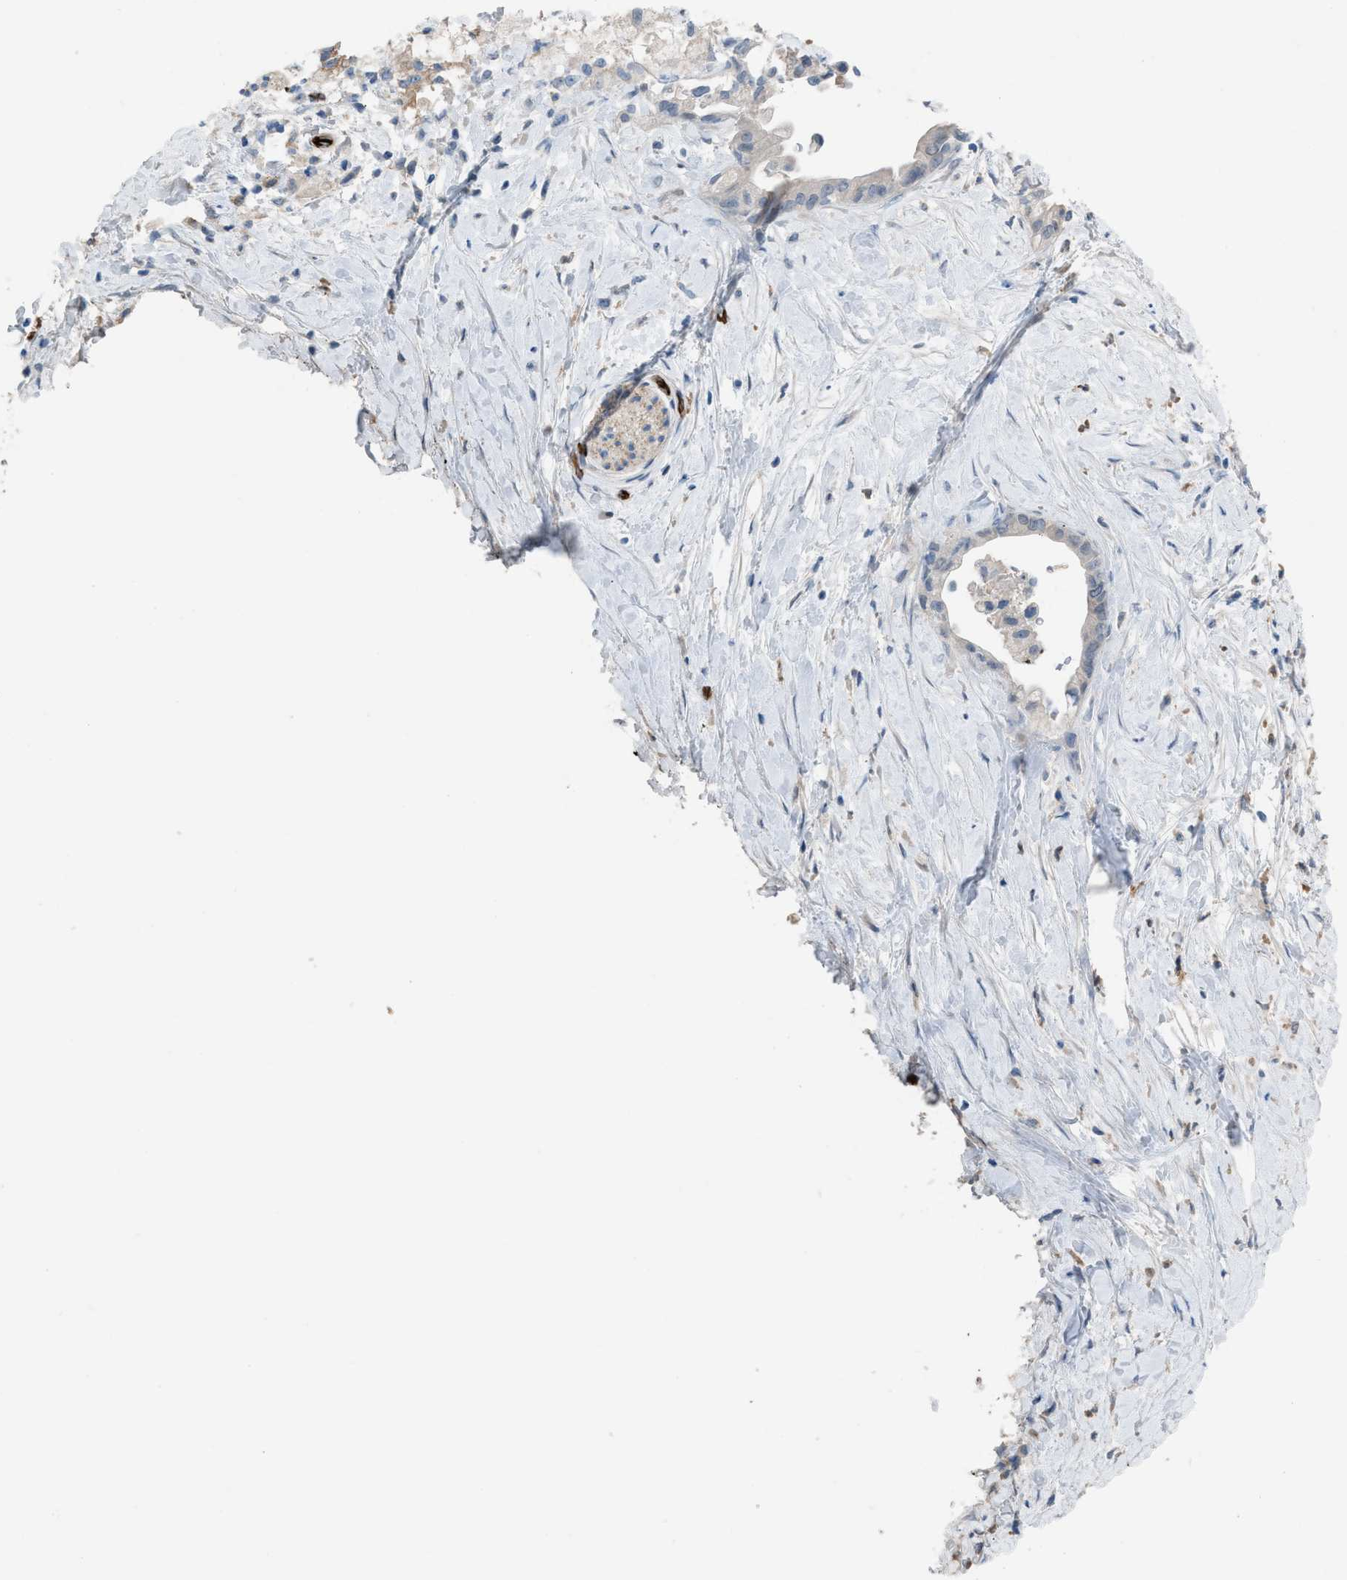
{"staining": {"intensity": "negative", "quantity": "none", "location": "none"}, "tissue": "pancreatic cancer", "cell_type": "Tumor cells", "image_type": "cancer", "snomed": [{"axis": "morphology", "description": "Adenocarcinoma, NOS"}, {"axis": "topography", "description": "Pancreas"}], "caption": "The photomicrograph shows no significant positivity in tumor cells of pancreatic cancer.", "gene": "DYSF", "patient": {"sex": "female", "age": 60}}